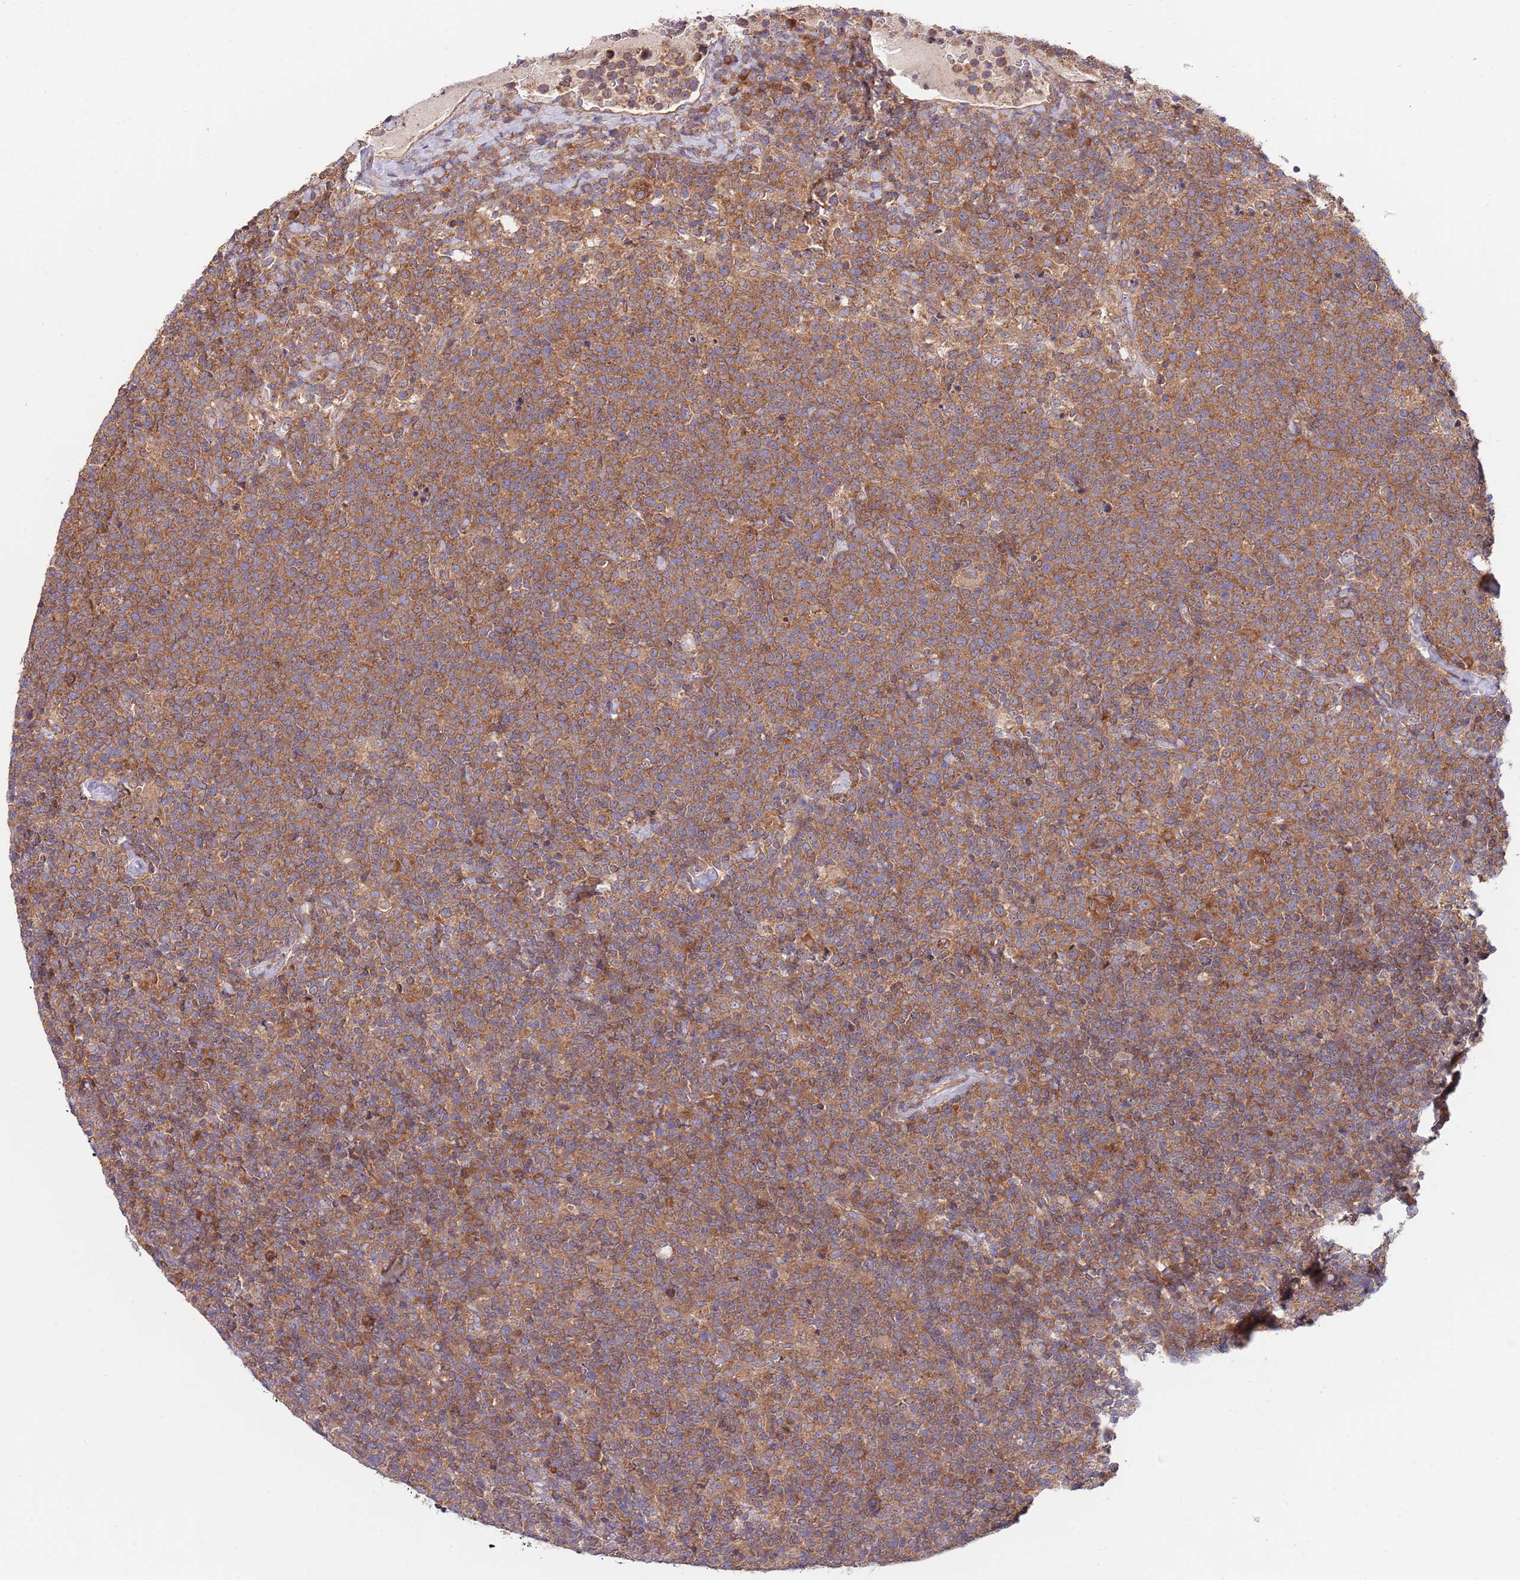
{"staining": {"intensity": "moderate", "quantity": ">75%", "location": "cytoplasmic/membranous"}, "tissue": "lymphoma", "cell_type": "Tumor cells", "image_type": "cancer", "snomed": [{"axis": "morphology", "description": "Malignant lymphoma, non-Hodgkin's type, High grade"}, {"axis": "topography", "description": "Lymph node"}], "caption": "This is an image of immunohistochemistry (IHC) staining of high-grade malignant lymphoma, non-Hodgkin's type, which shows moderate expression in the cytoplasmic/membranous of tumor cells.", "gene": "EIF3F", "patient": {"sex": "male", "age": 61}}